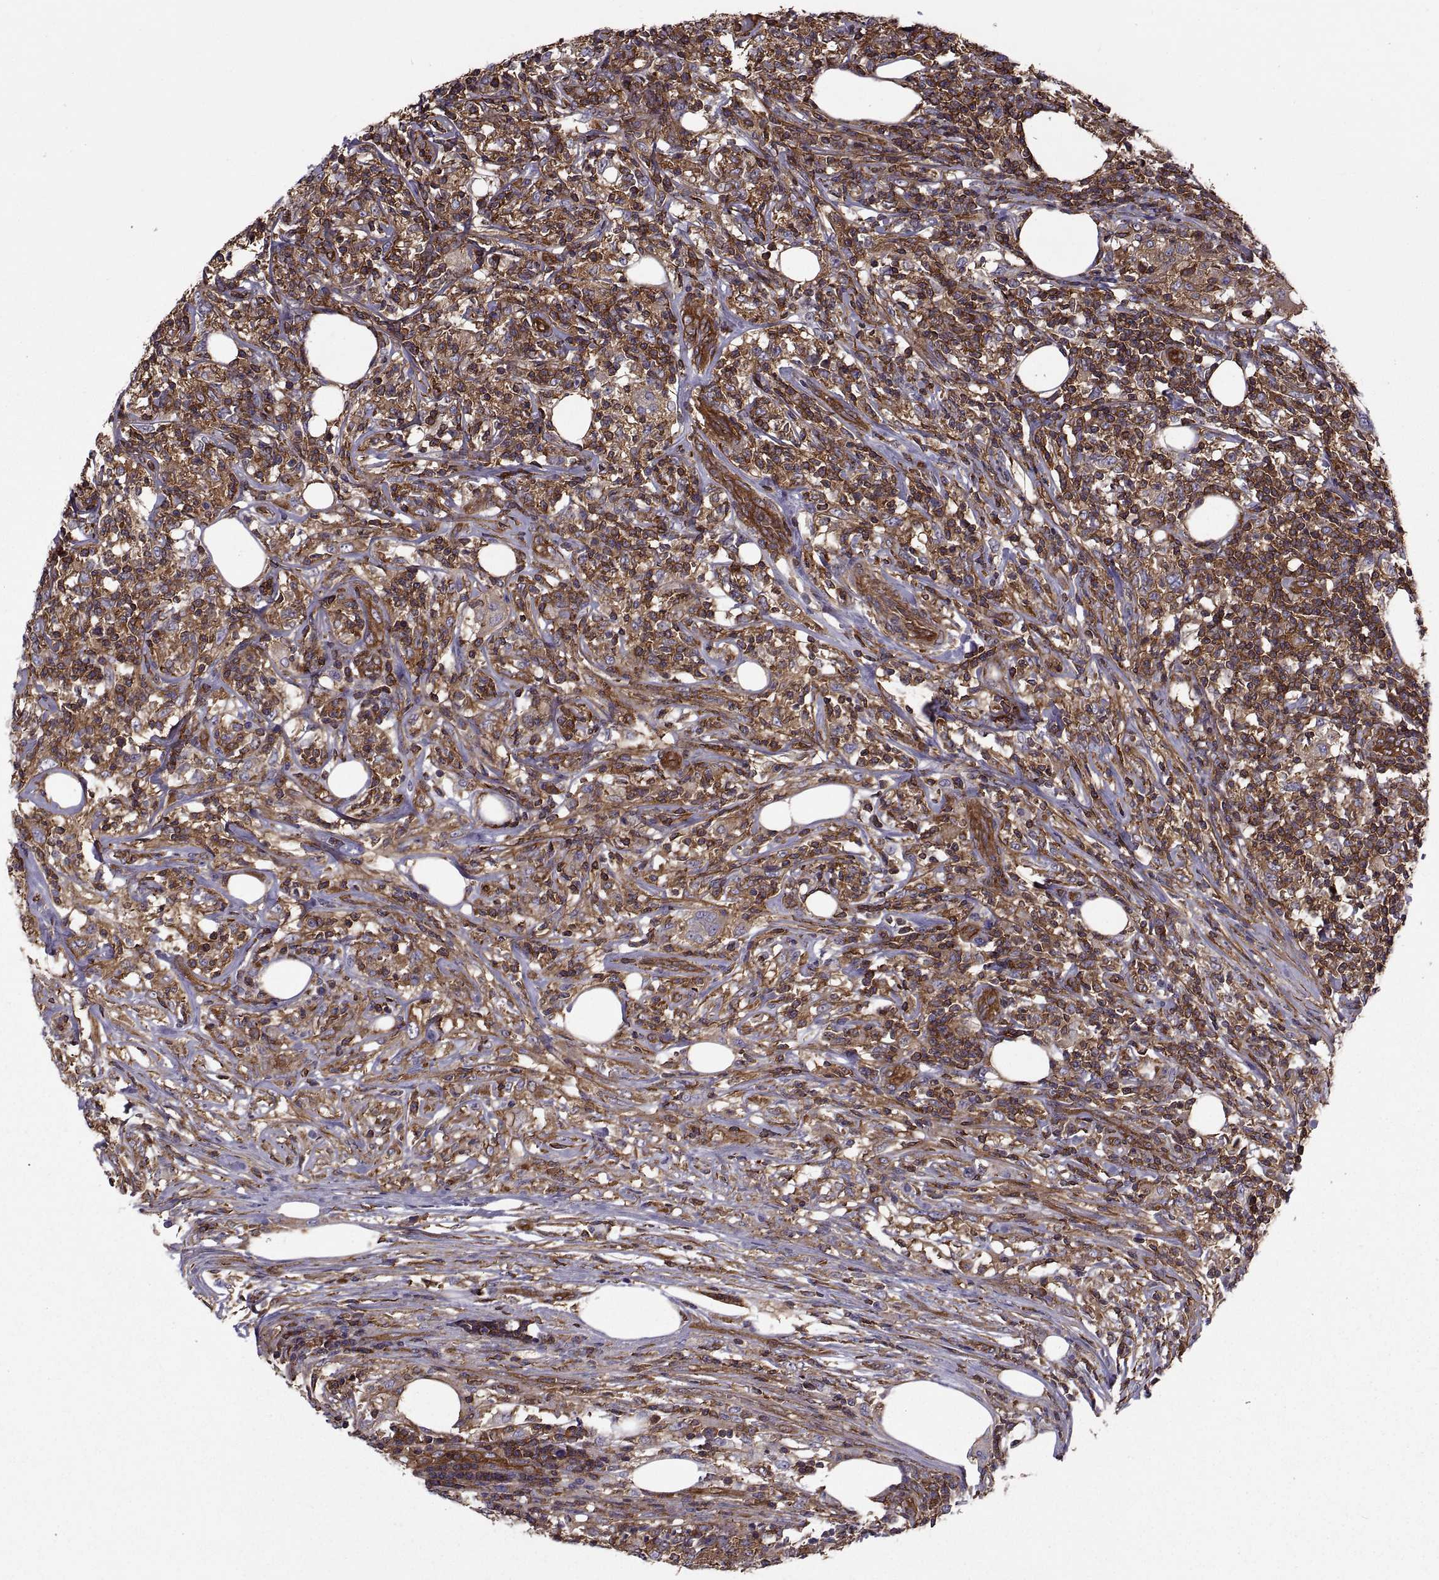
{"staining": {"intensity": "strong", "quantity": ">75%", "location": "cytoplasmic/membranous"}, "tissue": "lymphoma", "cell_type": "Tumor cells", "image_type": "cancer", "snomed": [{"axis": "morphology", "description": "Malignant lymphoma, non-Hodgkin's type, High grade"}, {"axis": "topography", "description": "Lymph node"}], "caption": "Lymphoma was stained to show a protein in brown. There is high levels of strong cytoplasmic/membranous positivity in about >75% of tumor cells.", "gene": "MYH9", "patient": {"sex": "female", "age": 84}}